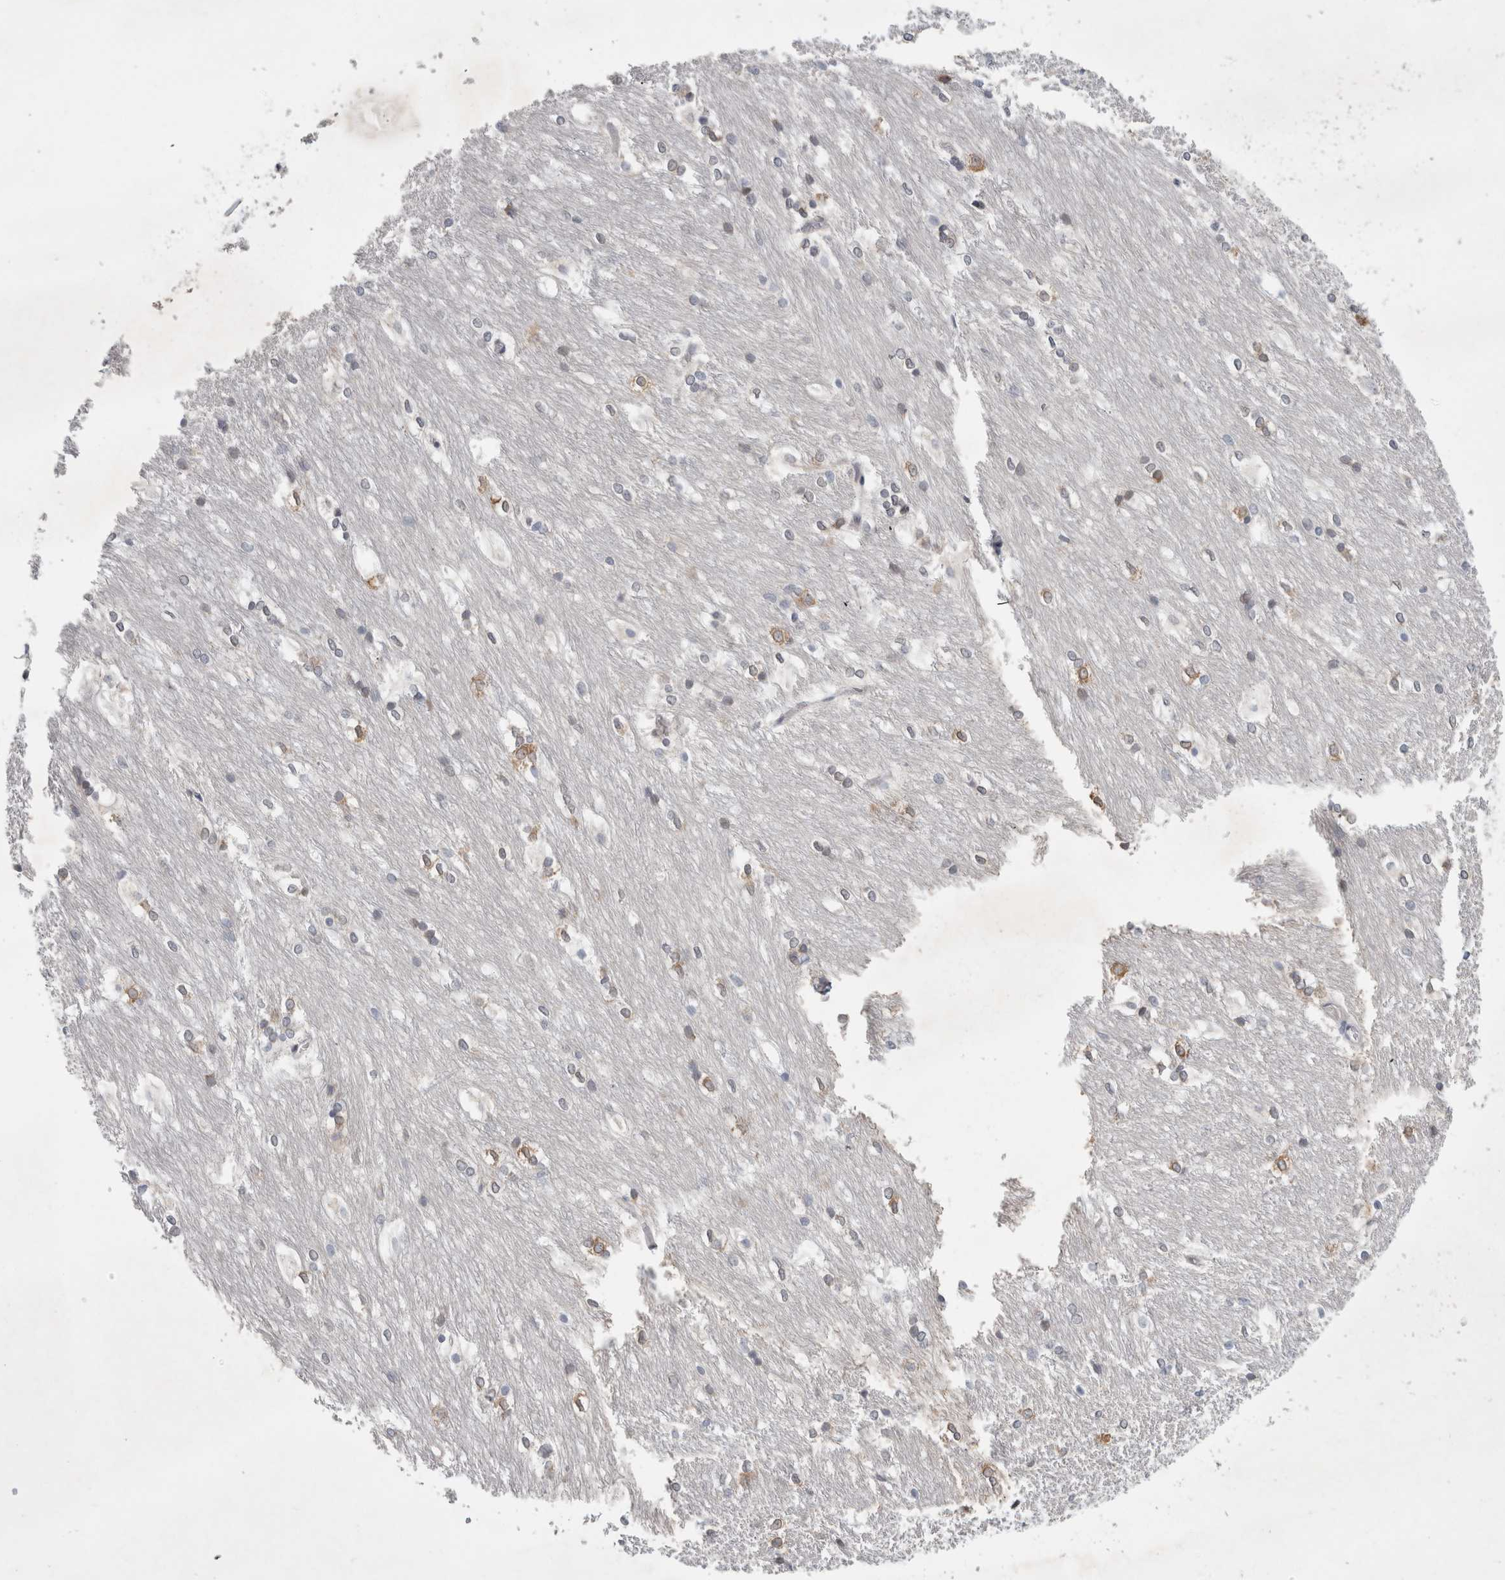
{"staining": {"intensity": "weak", "quantity": "<25%", "location": "cytoplasmic/membranous"}, "tissue": "caudate", "cell_type": "Glial cells", "image_type": "normal", "snomed": [{"axis": "morphology", "description": "Normal tissue, NOS"}, {"axis": "topography", "description": "Lateral ventricle wall"}], "caption": "IHC micrograph of unremarkable caudate: caudate stained with DAB (3,3'-diaminobenzidine) shows no significant protein positivity in glial cells. The staining was performed using DAB to visualize the protein expression in brown, while the nuclei were stained in blue with hematoxylin (Magnification: 20x).", "gene": "NIPA1", "patient": {"sex": "female", "age": 19}}